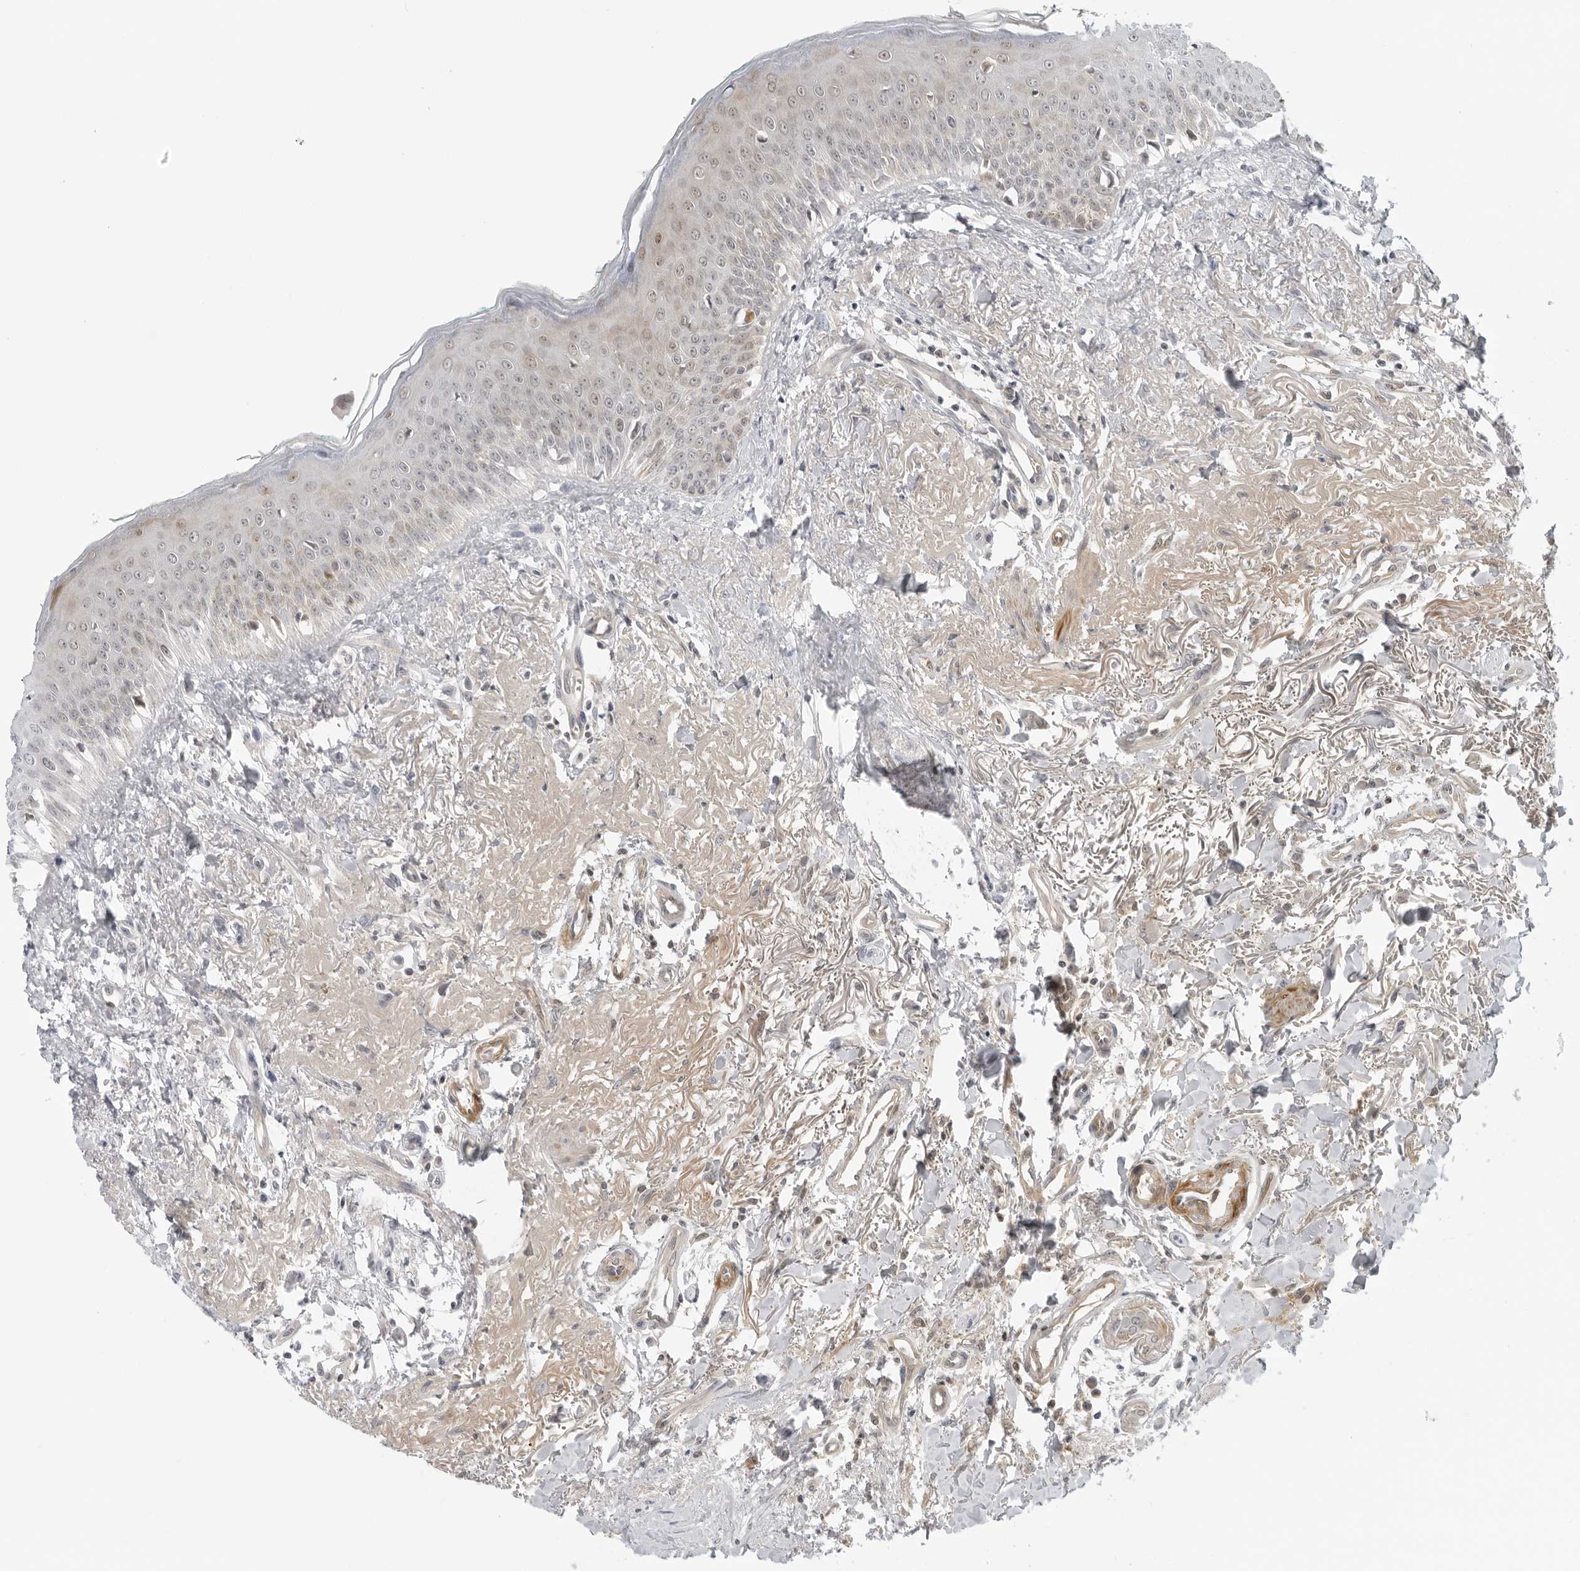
{"staining": {"intensity": "moderate", "quantity": "25%-75%", "location": "nuclear"}, "tissue": "oral mucosa", "cell_type": "Squamous epithelial cells", "image_type": "normal", "snomed": [{"axis": "morphology", "description": "Normal tissue, NOS"}, {"axis": "topography", "description": "Oral tissue"}], "caption": "Protein expression analysis of unremarkable oral mucosa displays moderate nuclear staining in approximately 25%-75% of squamous epithelial cells.", "gene": "SUGCT", "patient": {"sex": "female", "age": 70}}